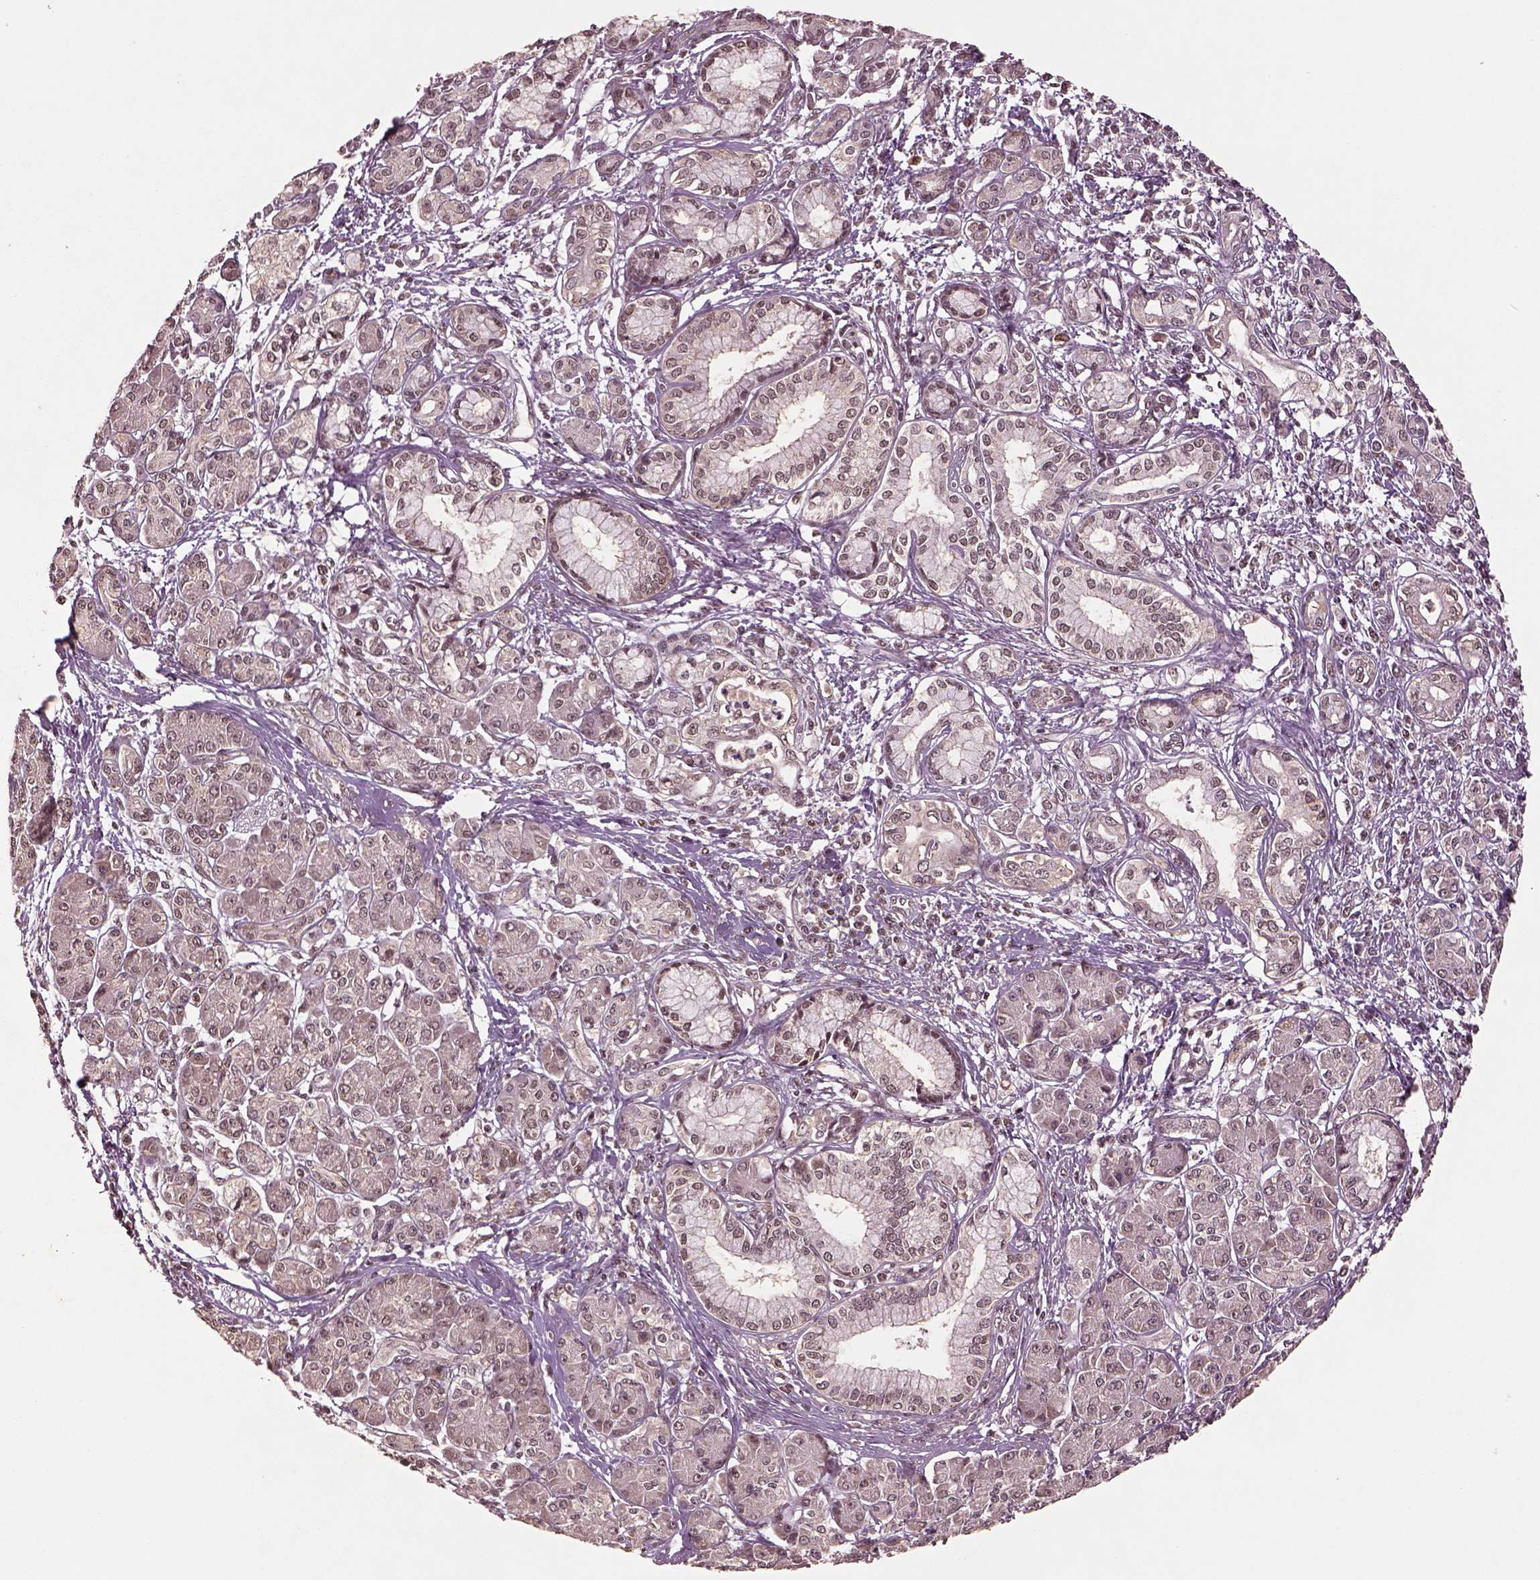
{"staining": {"intensity": "negative", "quantity": "none", "location": "none"}, "tissue": "pancreatic cancer", "cell_type": "Tumor cells", "image_type": "cancer", "snomed": [{"axis": "morphology", "description": "Adenocarcinoma, NOS"}, {"axis": "topography", "description": "Pancreas"}], "caption": "Immunohistochemistry (IHC) photomicrograph of human pancreatic cancer (adenocarcinoma) stained for a protein (brown), which exhibits no expression in tumor cells. (Stains: DAB IHC with hematoxylin counter stain, Microscopy: brightfield microscopy at high magnification).", "gene": "BRD9", "patient": {"sex": "male", "age": 70}}